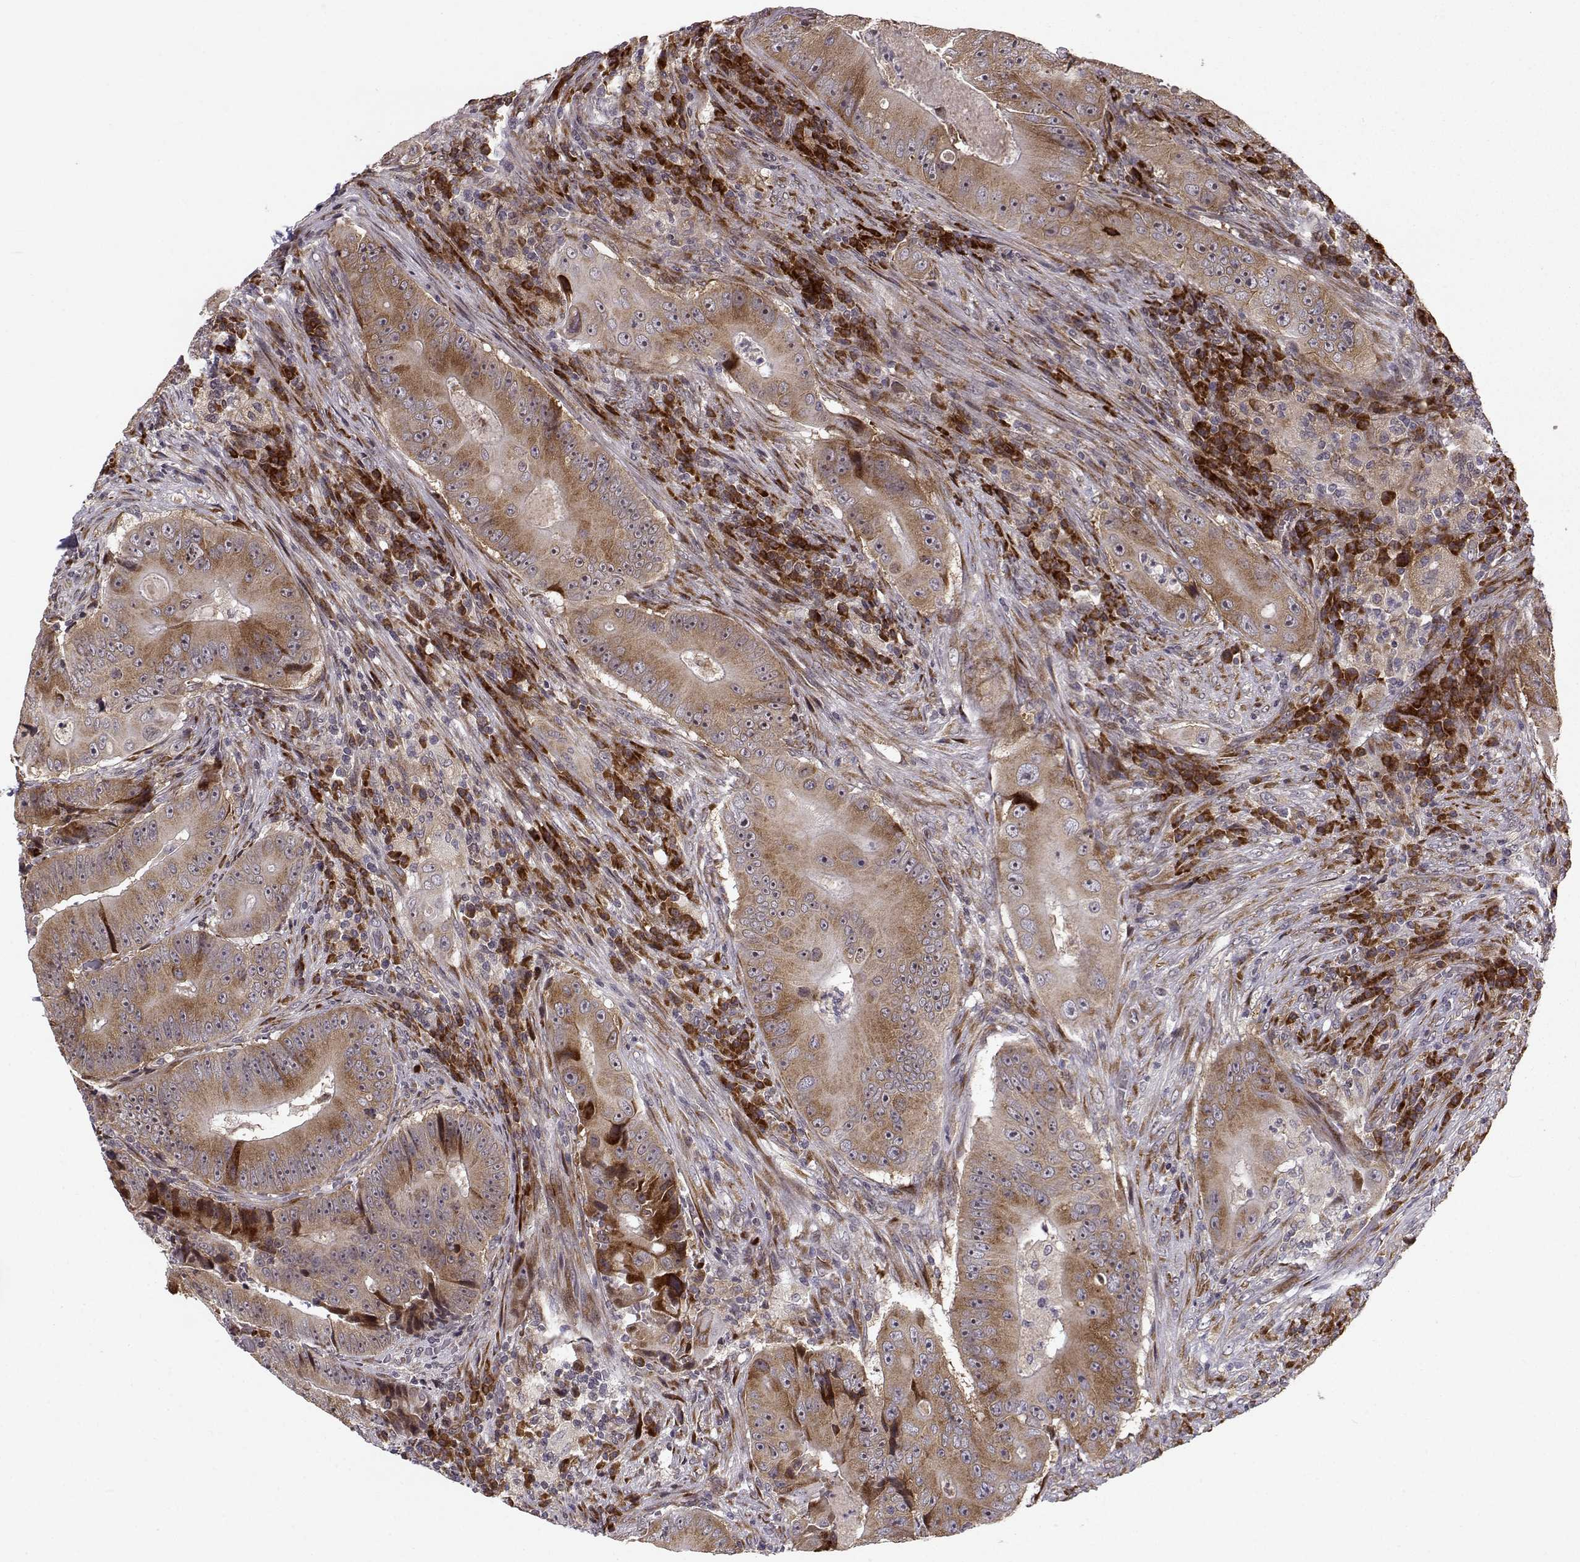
{"staining": {"intensity": "strong", "quantity": ">75%", "location": "cytoplasmic/membranous"}, "tissue": "colorectal cancer", "cell_type": "Tumor cells", "image_type": "cancer", "snomed": [{"axis": "morphology", "description": "Adenocarcinoma, NOS"}, {"axis": "topography", "description": "Colon"}], "caption": "A histopathology image of colorectal cancer (adenocarcinoma) stained for a protein displays strong cytoplasmic/membranous brown staining in tumor cells.", "gene": "RPL31", "patient": {"sex": "female", "age": 86}}